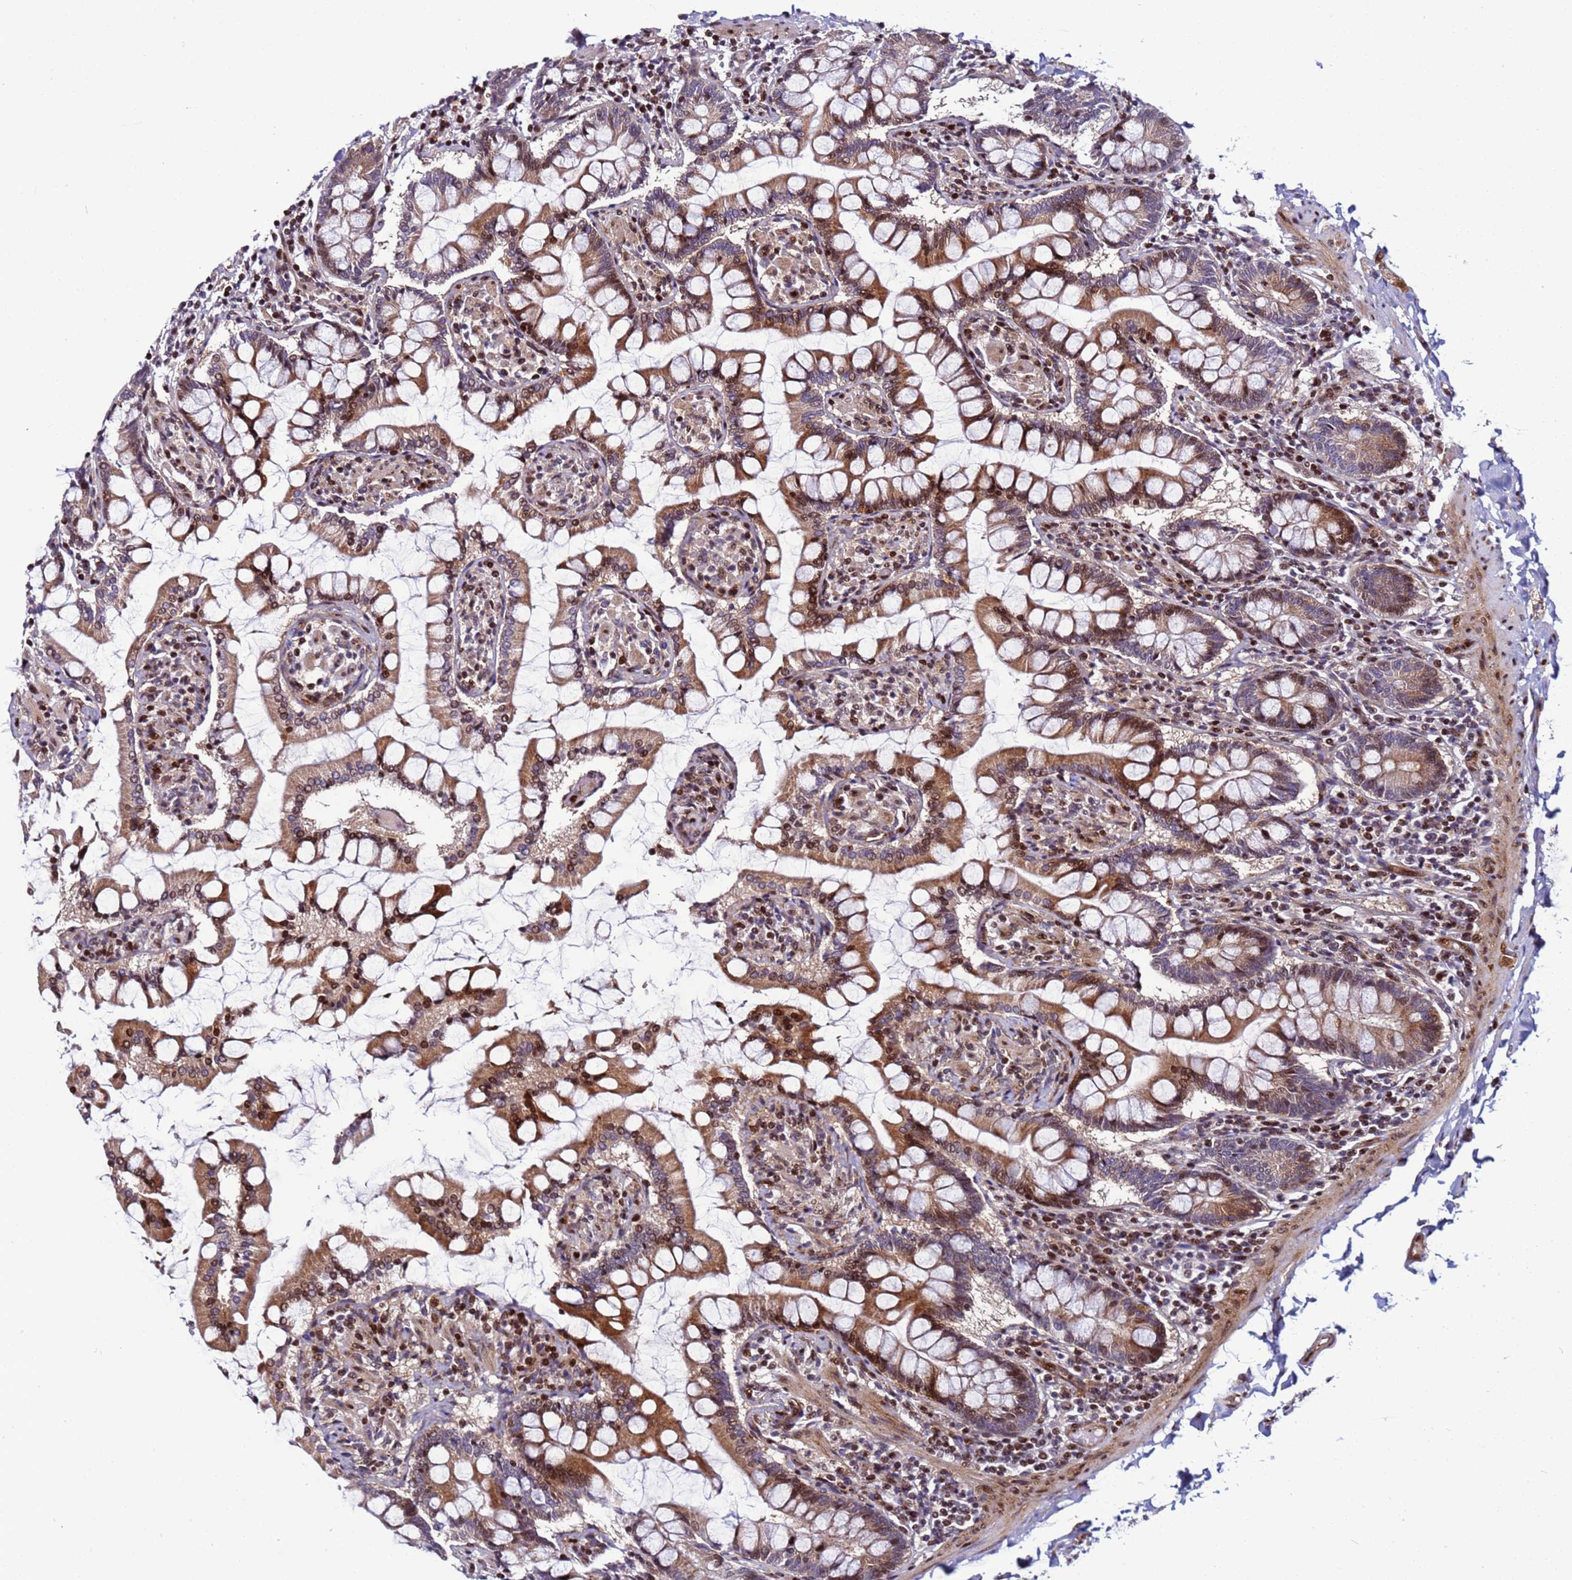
{"staining": {"intensity": "strong", "quantity": ">75%", "location": "cytoplasmic/membranous,nuclear"}, "tissue": "small intestine", "cell_type": "Glandular cells", "image_type": "normal", "snomed": [{"axis": "morphology", "description": "Normal tissue, NOS"}, {"axis": "topography", "description": "Small intestine"}], "caption": "Immunohistochemistry (IHC) of benign human small intestine shows high levels of strong cytoplasmic/membranous,nuclear positivity in approximately >75% of glandular cells.", "gene": "WBP11", "patient": {"sex": "male", "age": 41}}